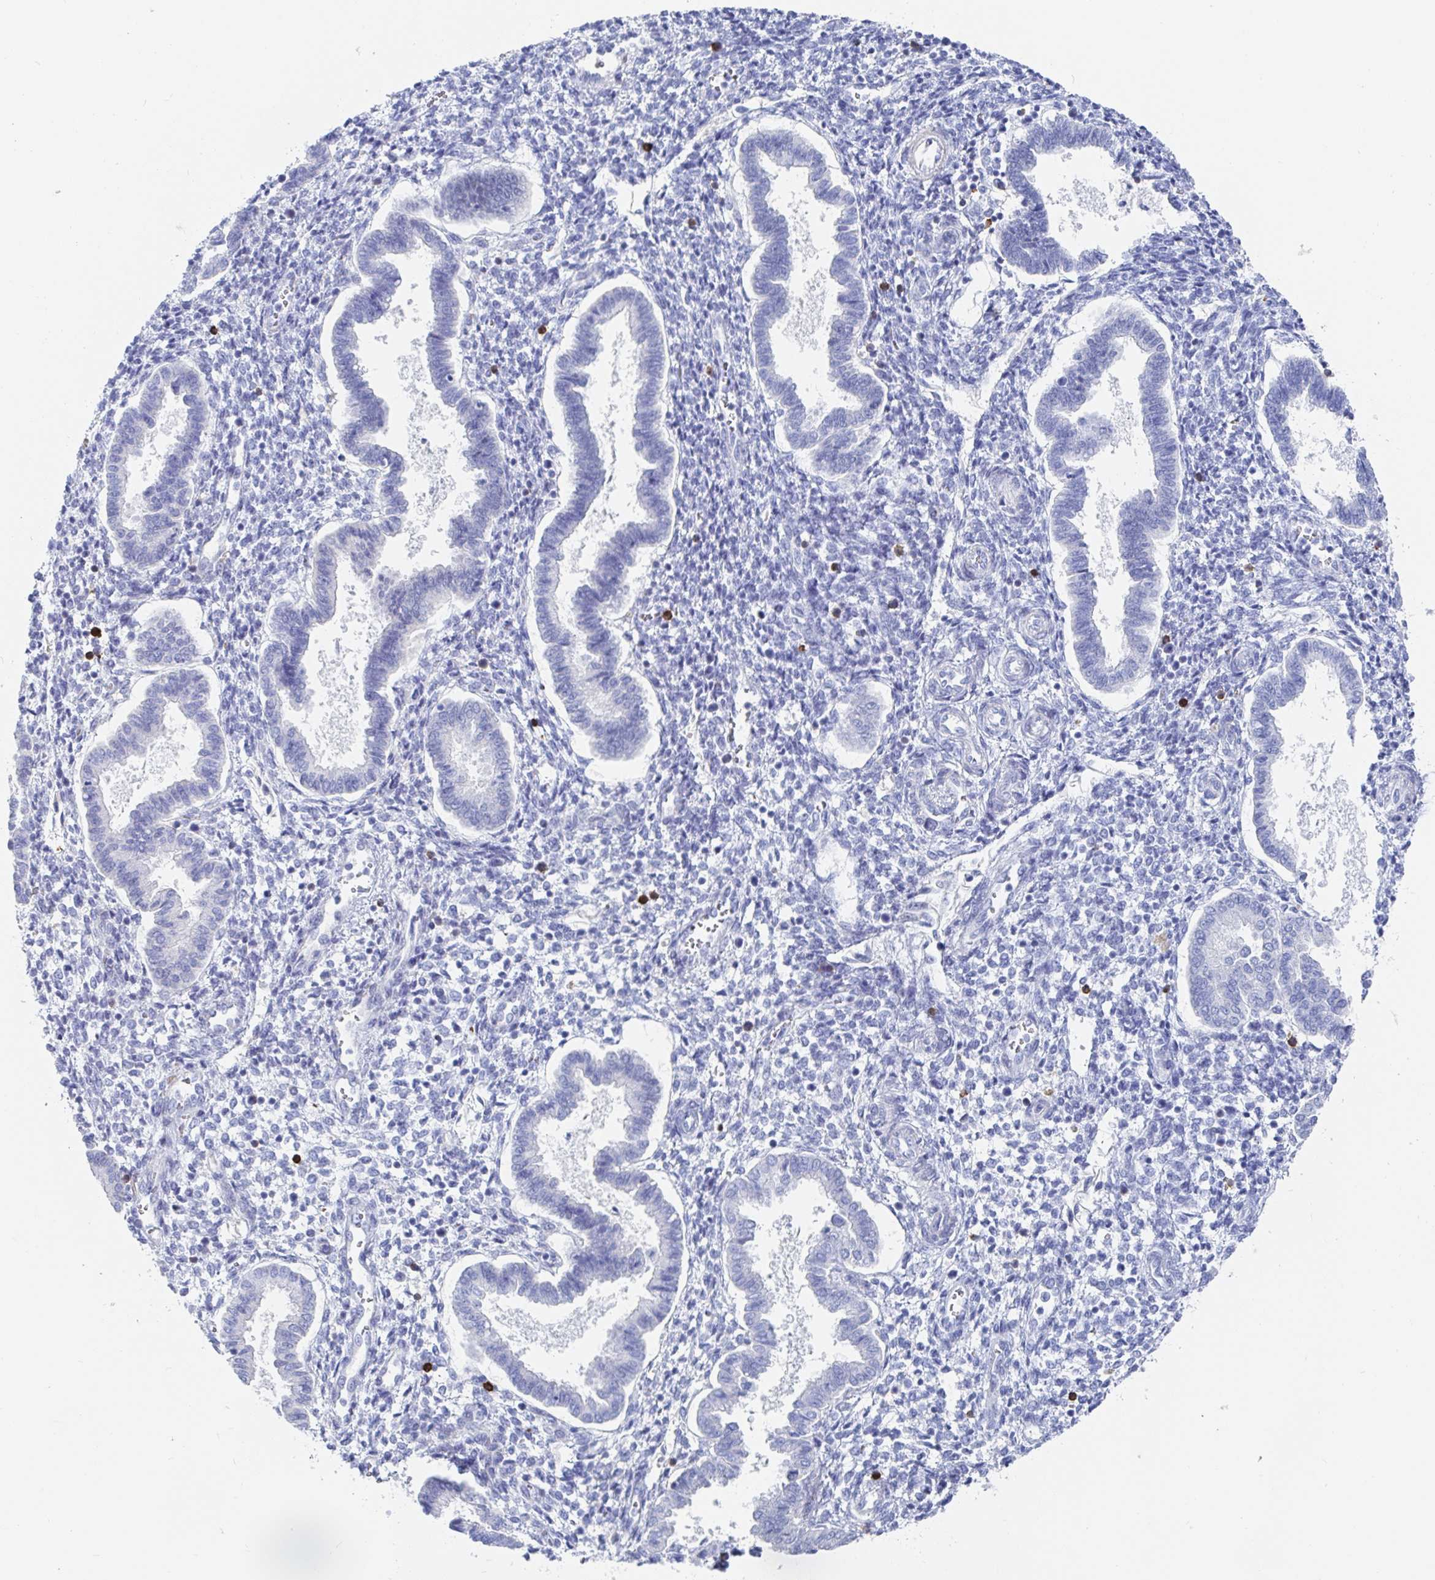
{"staining": {"intensity": "negative", "quantity": "none", "location": "none"}, "tissue": "endometrium", "cell_type": "Cells in endometrial stroma", "image_type": "normal", "snomed": [{"axis": "morphology", "description": "Normal tissue, NOS"}, {"axis": "topography", "description": "Endometrium"}], "caption": "DAB (3,3'-diaminobenzidine) immunohistochemical staining of unremarkable human endometrium exhibits no significant staining in cells in endometrial stroma. (IHC, brightfield microscopy, high magnification).", "gene": "PACSIN1", "patient": {"sex": "female", "age": 24}}